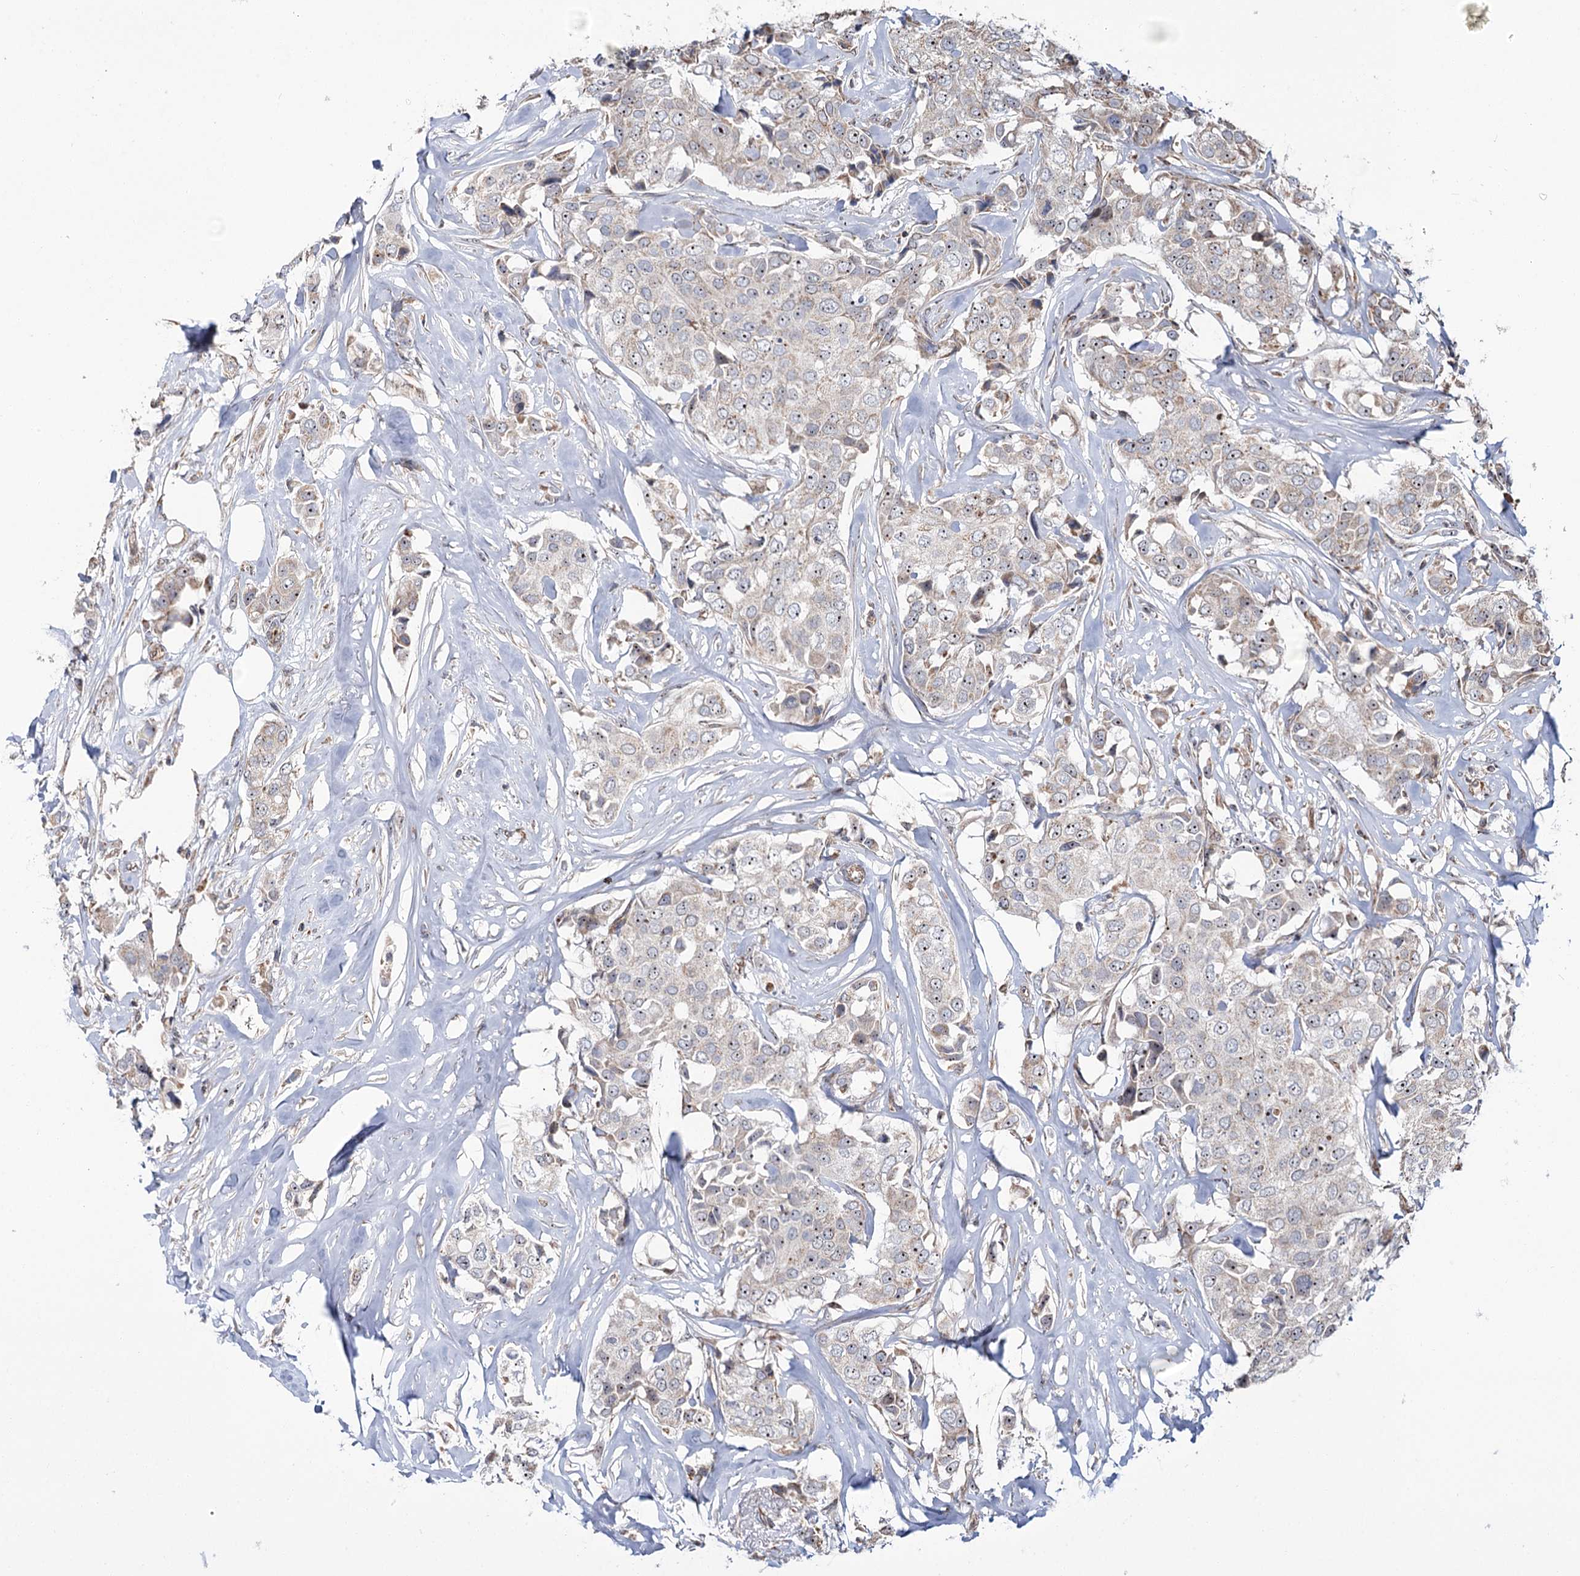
{"staining": {"intensity": "weak", "quantity": ">75%", "location": "nuclear"}, "tissue": "breast cancer", "cell_type": "Tumor cells", "image_type": "cancer", "snomed": [{"axis": "morphology", "description": "Duct carcinoma"}, {"axis": "topography", "description": "Breast"}], "caption": "Immunohistochemical staining of invasive ductal carcinoma (breast) exhibits weak nuclear protein positivity in about >75% of tumor cells.", "gene": "STEEP1", "patient": {"sex": "female", "age": 80}}